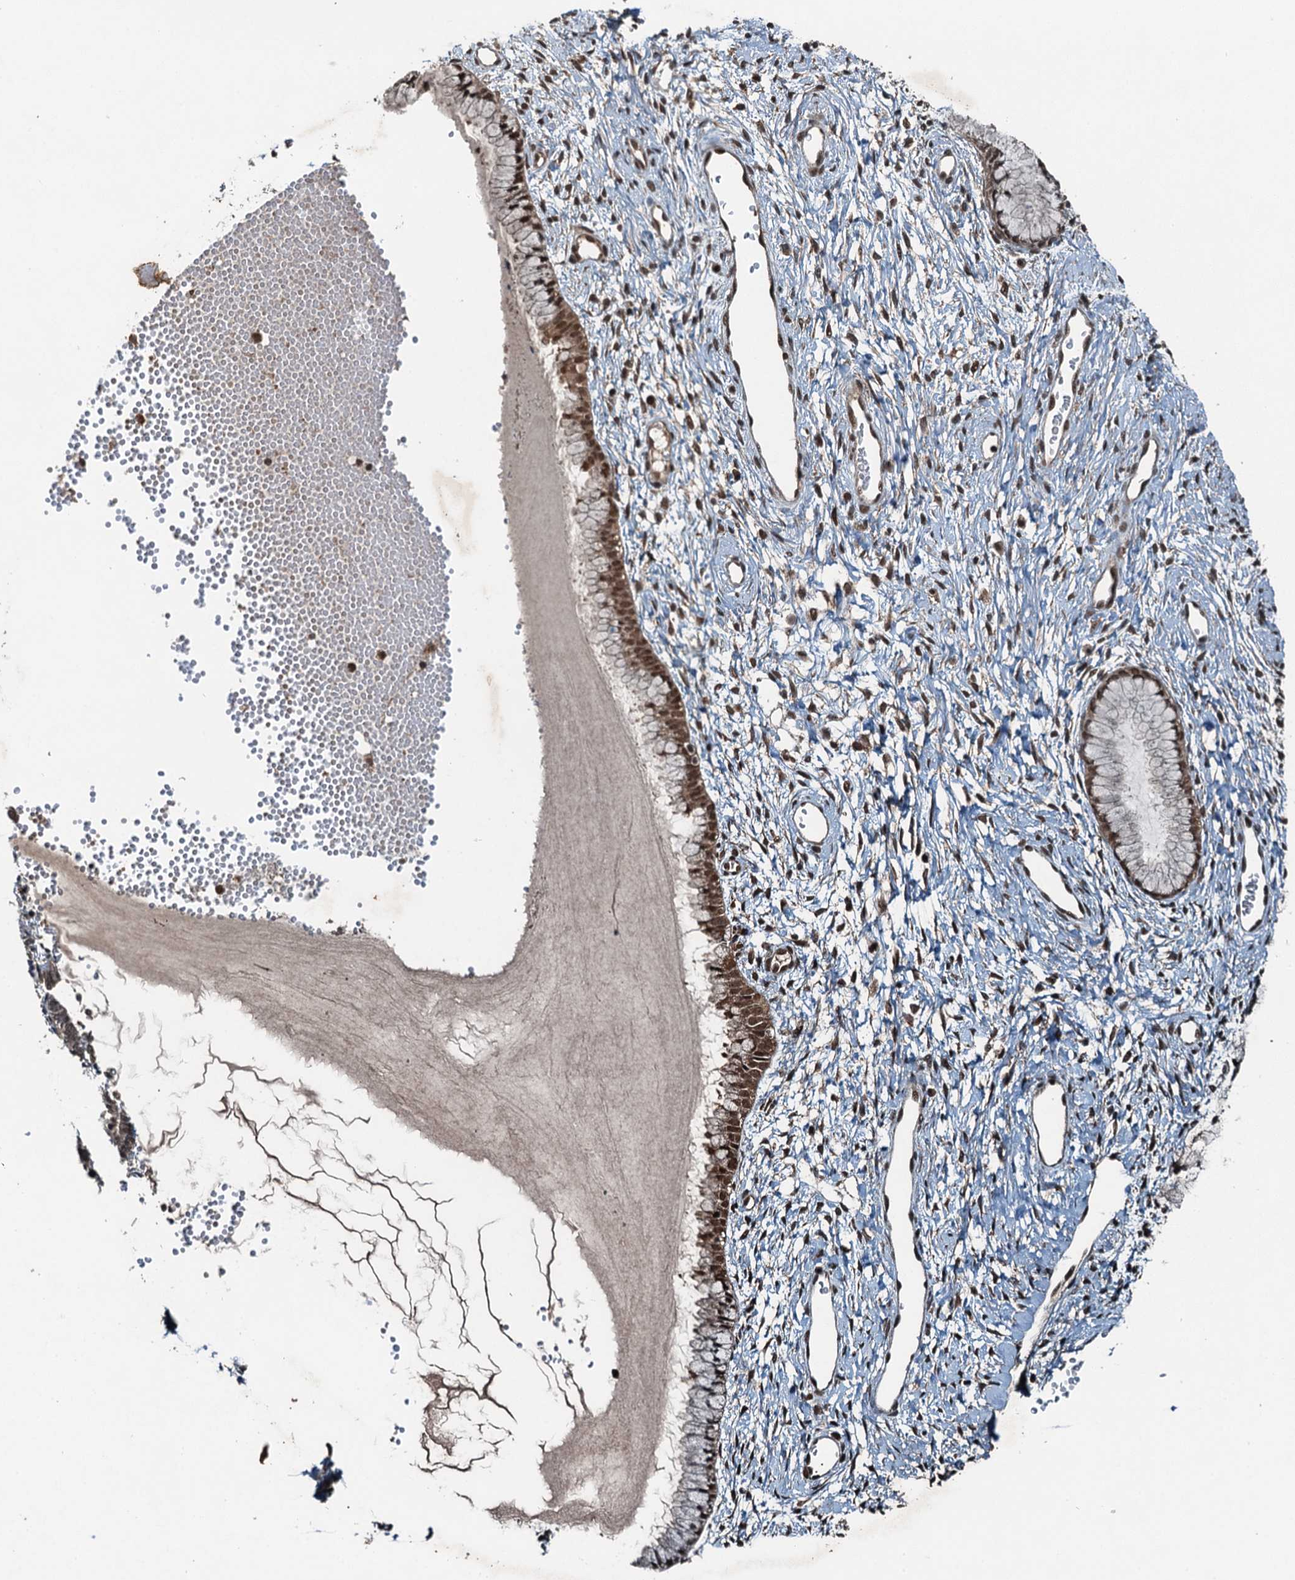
{"staining": {"intensity": "moderate", "quantity": "25%-75%", "location": "cytoplasmic/membranous,nuclear"}, "tissue": "cervix", "cell_type": "Glandular cells", "image_type": "normal", "snomed": [{"axis": "morphology", "description": "Normal tissue, NOS"}, {"axis": "topography", "description": "Cervix"}], "caption": "High-power microscopy captured an immunohistochemistry (IHC) histopathology image of unremarkable cervix, revealing moderate cytoplasmic/membranous,nuclear expression in approximately 25%-75% of glandular cells.", "gene": "UBXN6", "patient": {"sex": "female", "age": 42}}